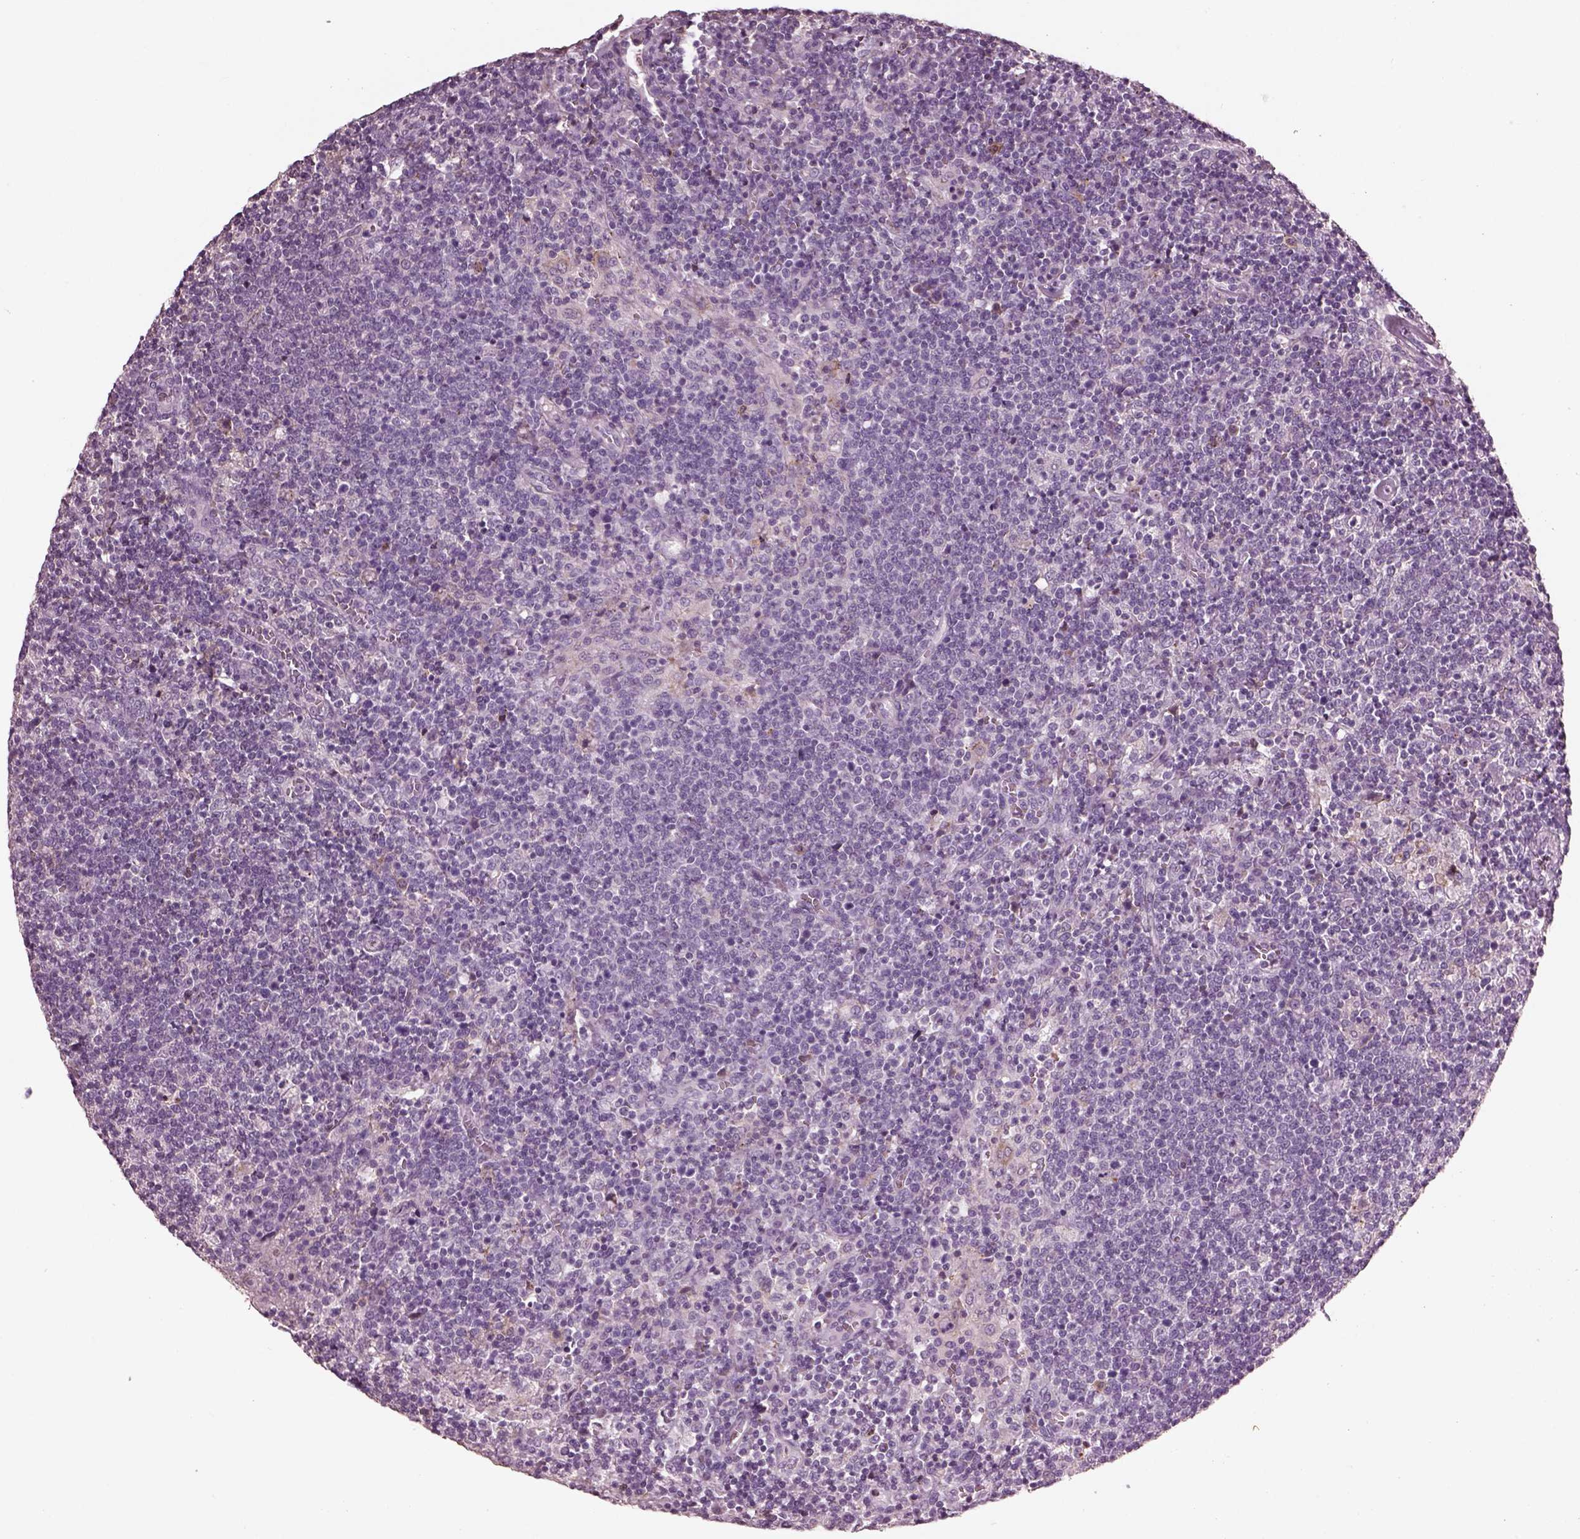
{"staining": {"intensity": "negative", "quantity": "none", "location": "none"}, "tissue": "lymphoma", "cell_type": "Tumor cells", "image_type": "cancer", "snomed": [{"axis": "morphology", "description": "Malignant lymphoma, non-Hodgkin's type, High grade"}, {"axis": "topography", "description": "Lymph node"}], "caption": "Malignant lymphoma, non-Hodgkin's type (high-grade) was stained to show a protein in brown. There is no significant staining in tumor cells. (DAB immunohistochemistry with hematoxylin counter stain).", "gene": "SRI", "patient": {"sex": "male", "age": 61}}